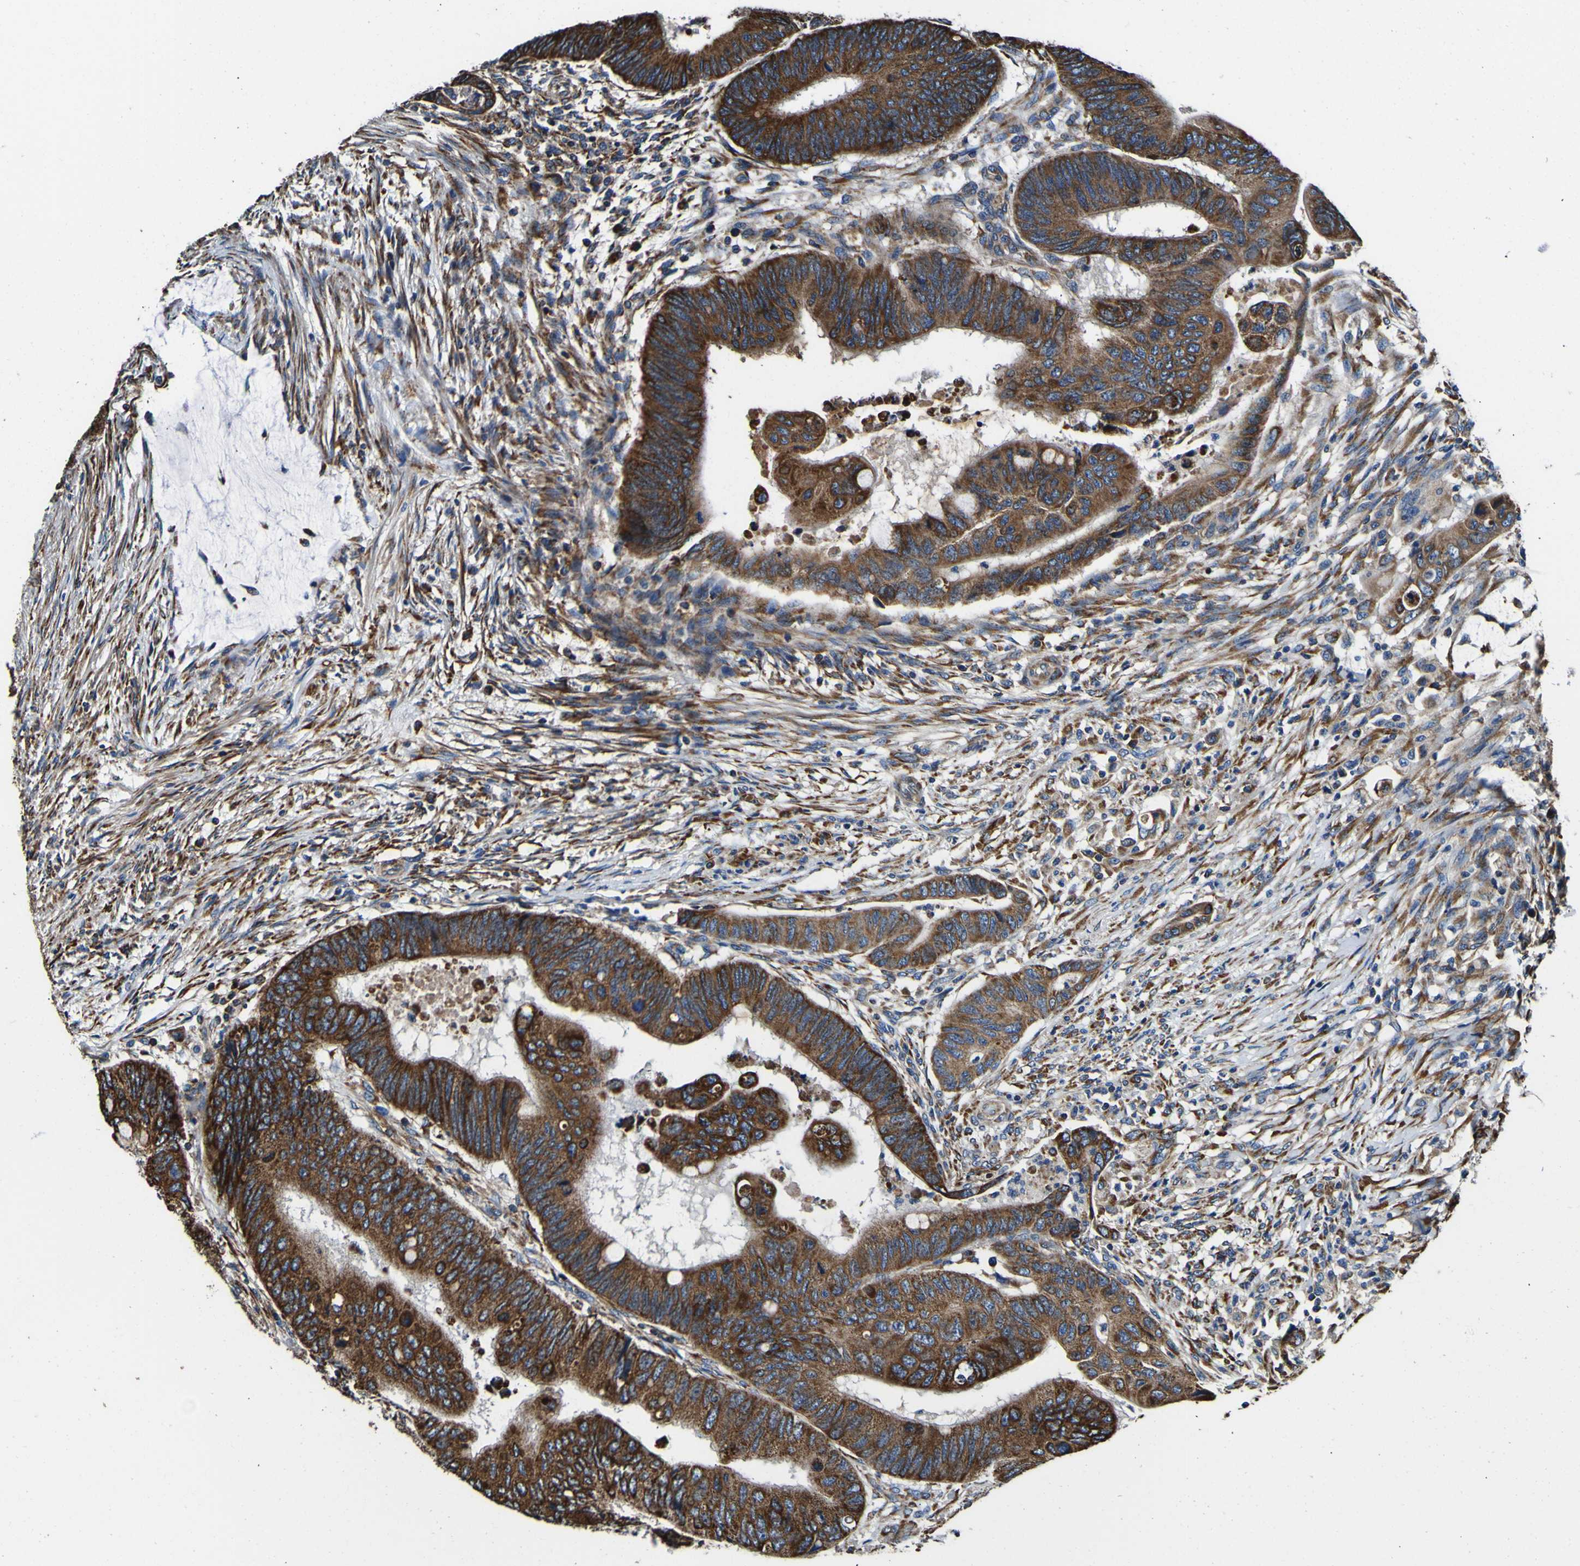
{"staining": {"intensity": "moderate", "quantity": ">75%", "location": "cytoplasmic/membranous"}, "tissue": "colorectal cancer", "cell_type": "Tumor cells", "image_type": "cancer", "snomed": [{"axis": "morphology", "description": "Normal tissue, NOS"}, {"axis": "morphology", "description": "Adenocarcinoma, NOS"}, {"axis": "topography", "description": "Rectum"}, {"axis": "topography", "description": "Peripheral nerve tissue"}], "caption": "Approximately >75% of tumor cells in colorectal adenocarcinoma demonstrate moderate cytoplasmic/membranous protein positivity as visualized by brown immunohistochemical staining.", "gene": "INPP5A", "patient": {"sex": "male", "age": 92}}